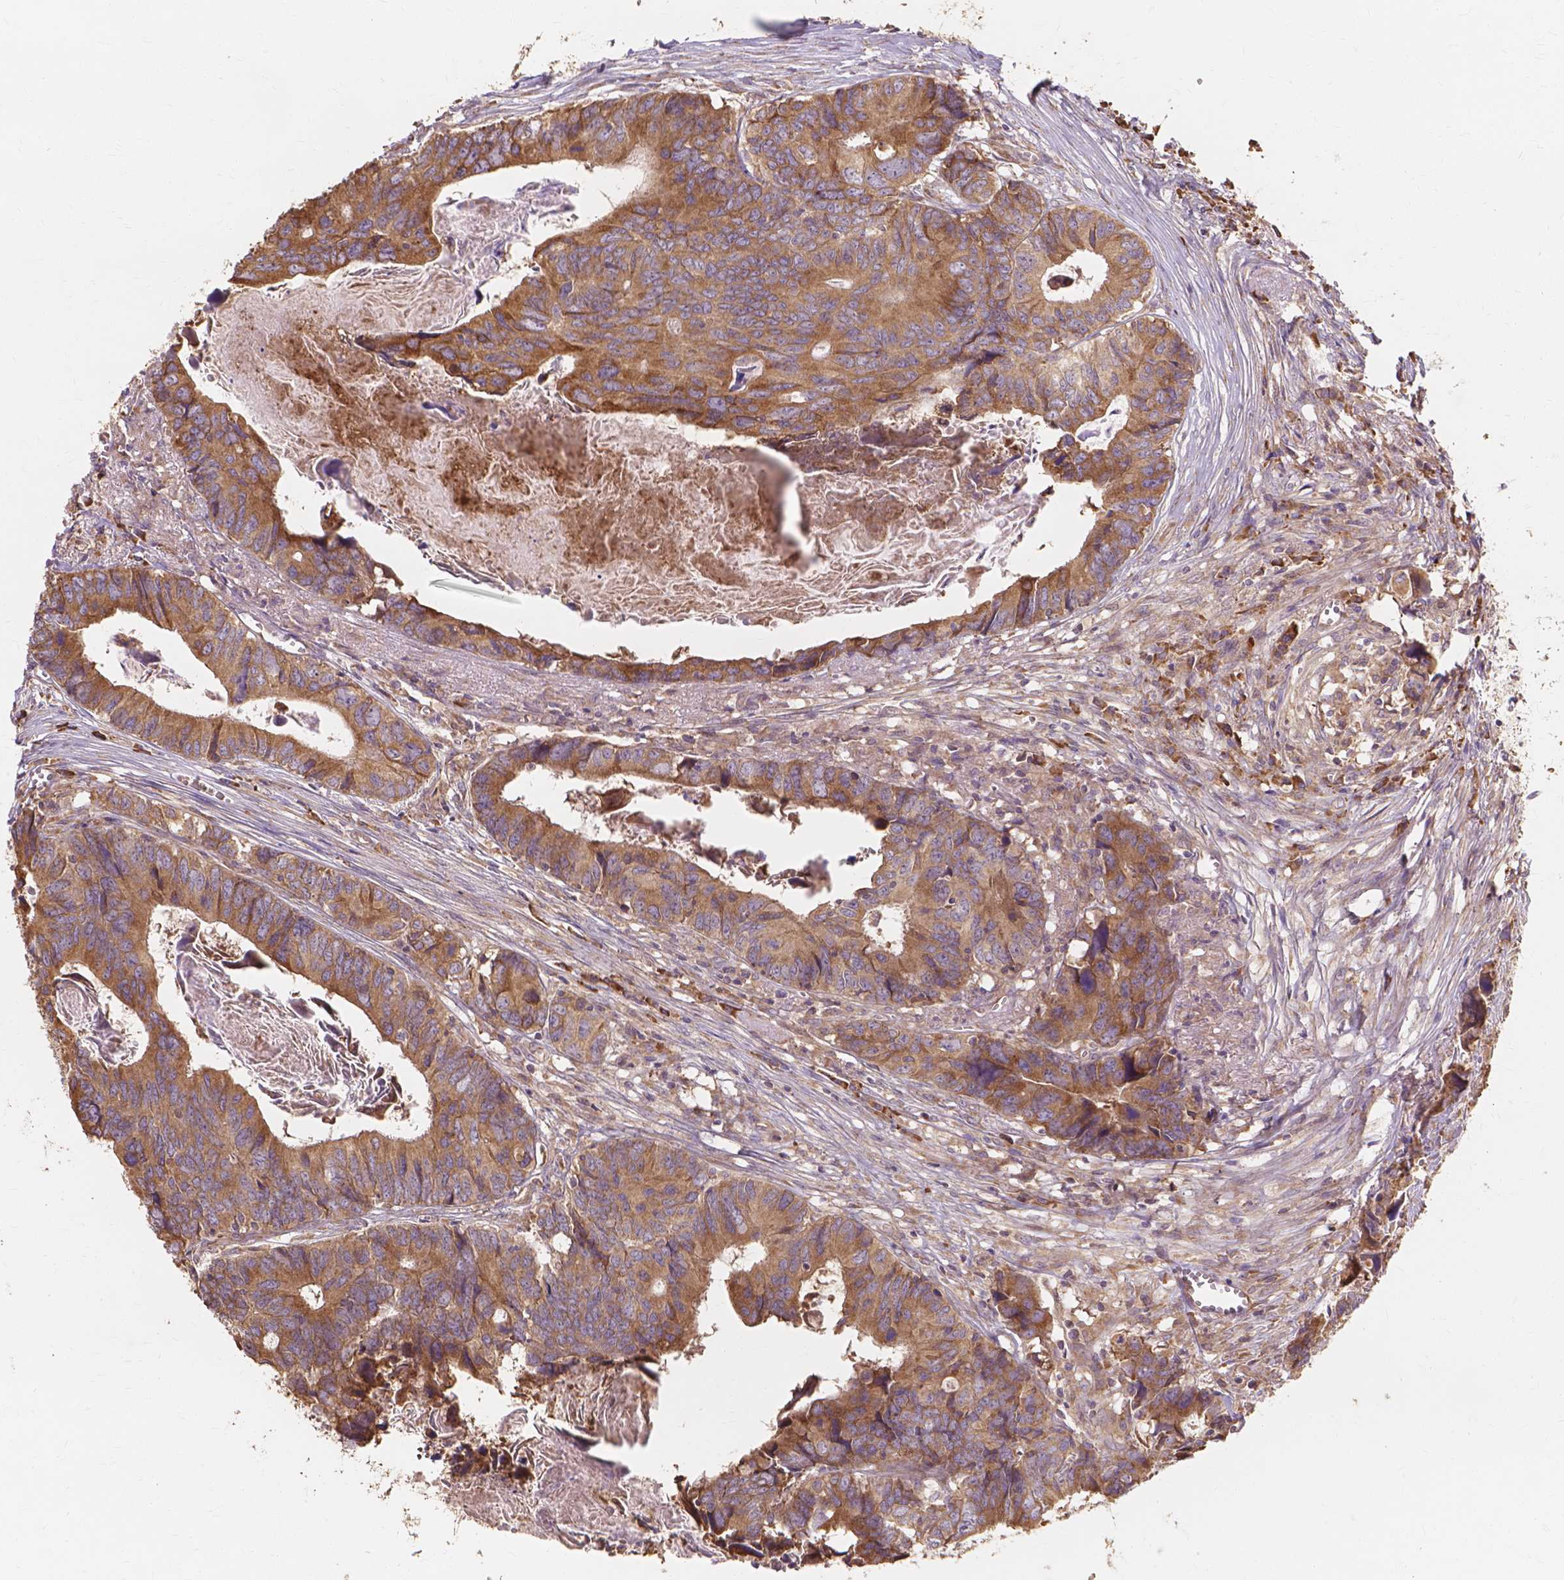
{"staining": {"intensity": "moderate", "quantity": ">75%", "location": "cytoplasmic/membranous"}, "tissue": "colorectal cancer", "cell_type": "Tumor cells", "image_type": "cancer", "snomed": [{"axis": "morphology", "description": "Adenocarcinoma, NOS"}, {"axis": "topography", "description": "Colon"}], "caption": "Human adenocarcinoma (colorectal) stained for a protein (brown) displays moderate cytoplasmic/membranous positive expression in about >75% of tumor cells.", "gene": "TAB2", "patient": {"sex": "female", "age": 82}}